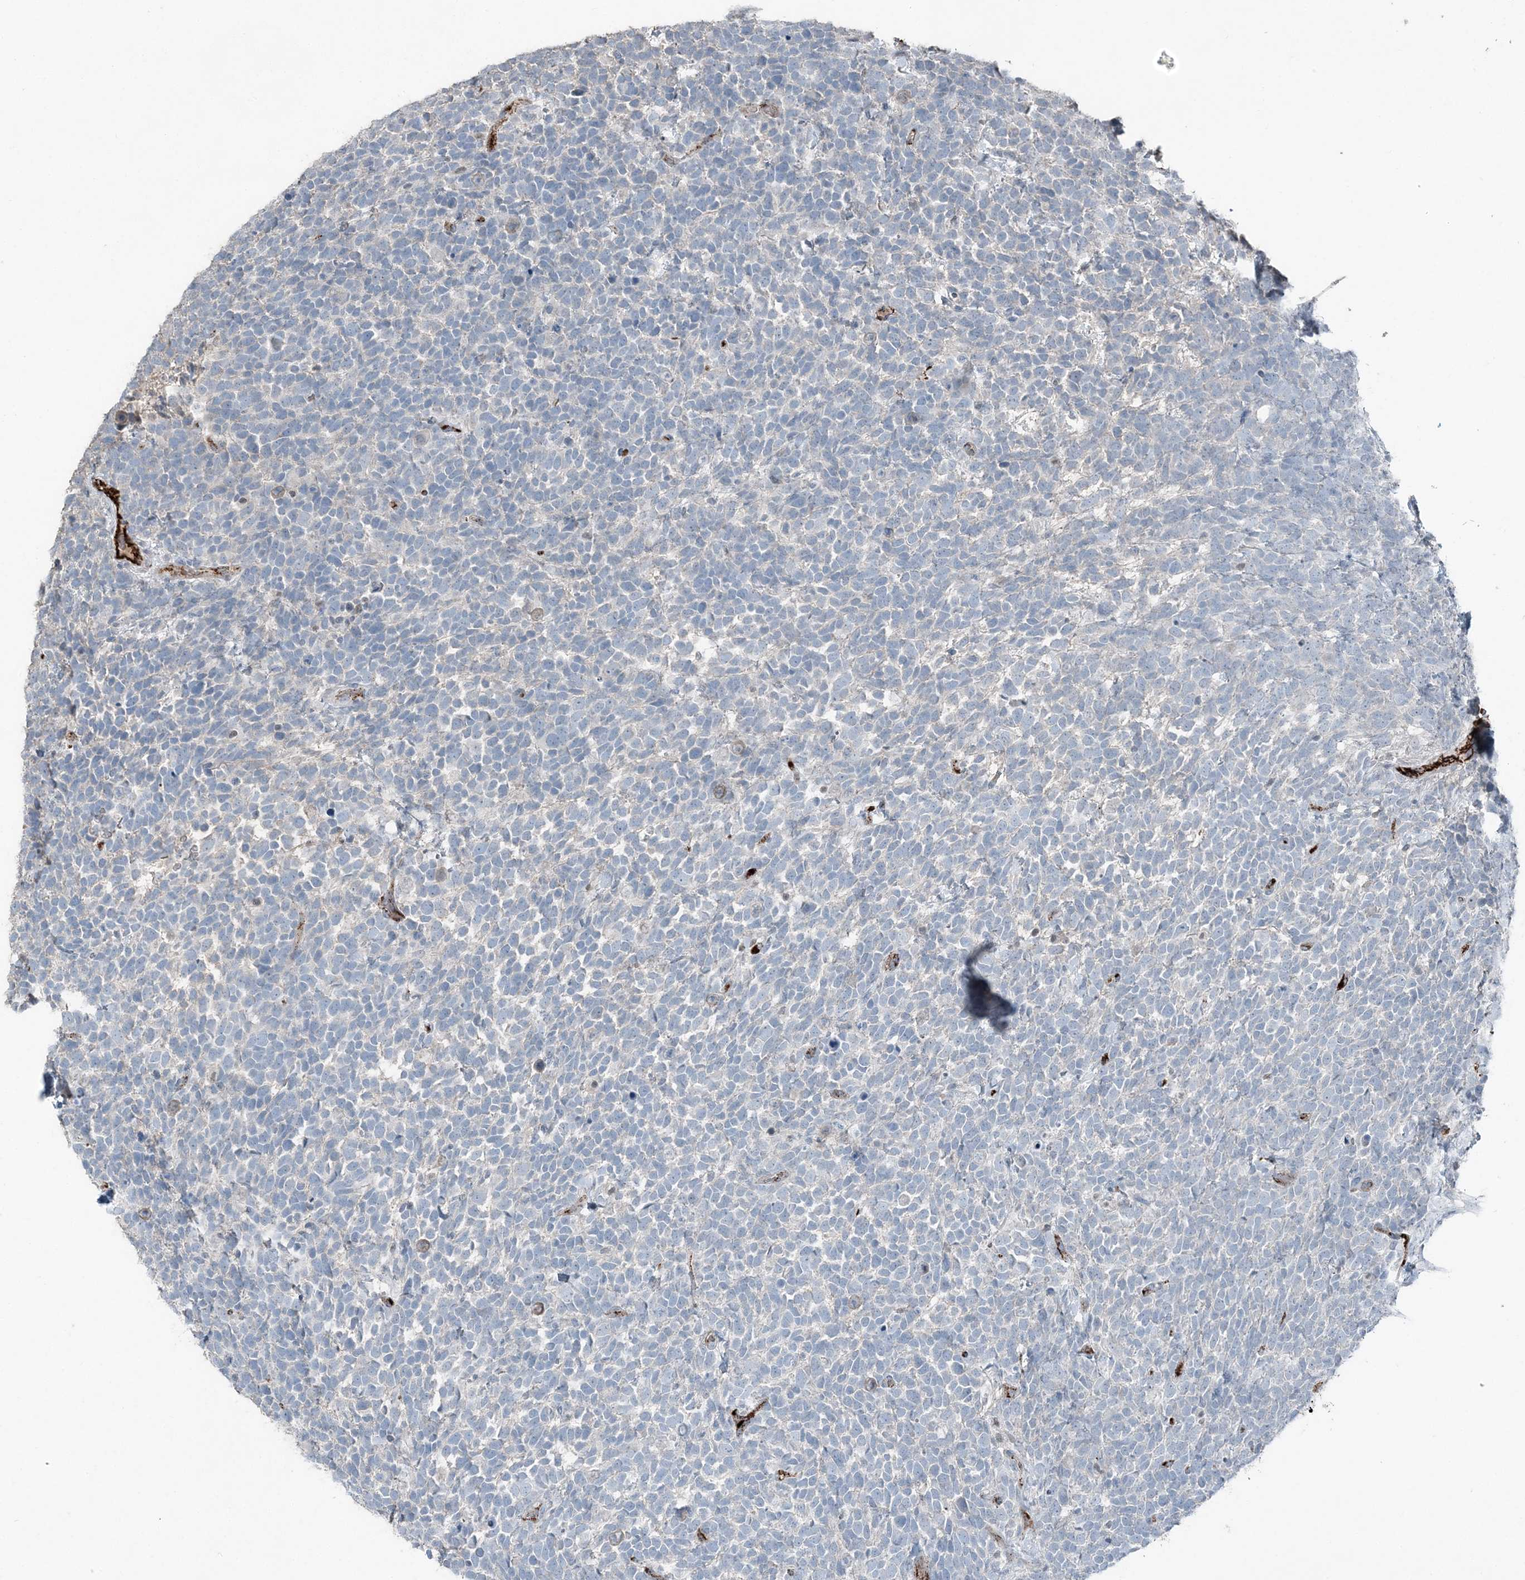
{"staining": {"intensity": "negative", "quantity": "none", "location": "none"}, "tissue": "urothelial cancer", "cell_type": "Tumor cells", "image_type": "cancer", "snomed": [{"axis": "morphology", "description": "Urothelial carcinoma, High grade"}, {"axis": "topography", "description": "Urinary bladder"}], "caption": "Protein analysis of urothelial carcinoma (high-grade) reveals no significant positivity in tumor cells. (DAB (3,3'-diaminobenzidine) immunohistochemistry (IHC), high magnification).", "gene": "ELOVL7", "patient": {"sex": "female", "age": 82}}